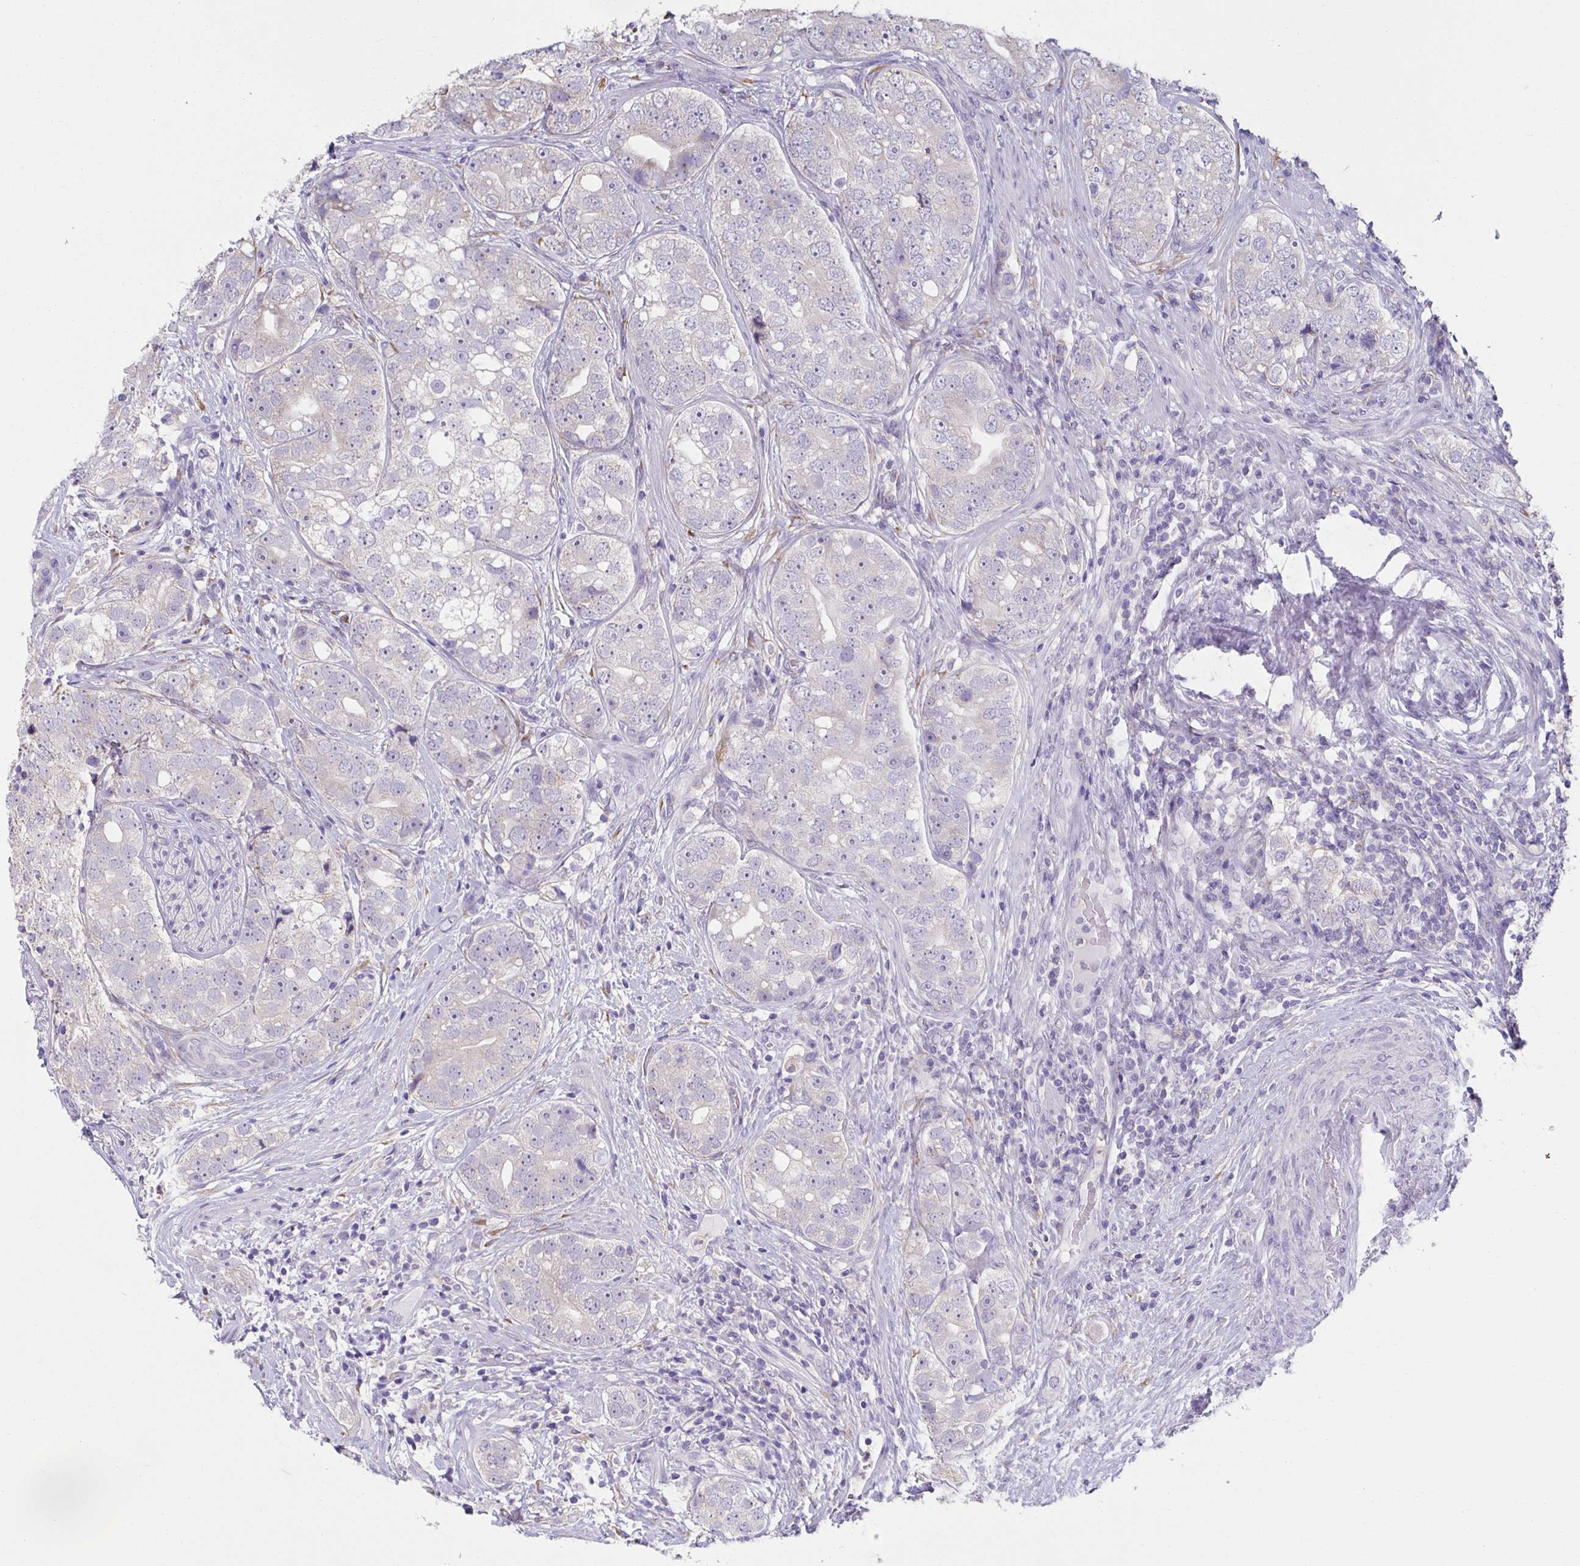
{"staining": {"intensity": "negative", "quantity": "none", "location": "none"}, "tissue": "prostate cancer", "cell_type": "Tumor cells", "image_type": "cancer", "snomed": [{"axis": "morphology", "description": "Adenocarcinoma, High grade"}, {"axis": "topography", "description": "Prostate"}], "caption": "High power microscopy image of an IHC micrograph of prostate cancer, revealing no significant staining in tumor cells.", "gene": "CXCR1", "patient": {"sex": "male", "age": 60}}